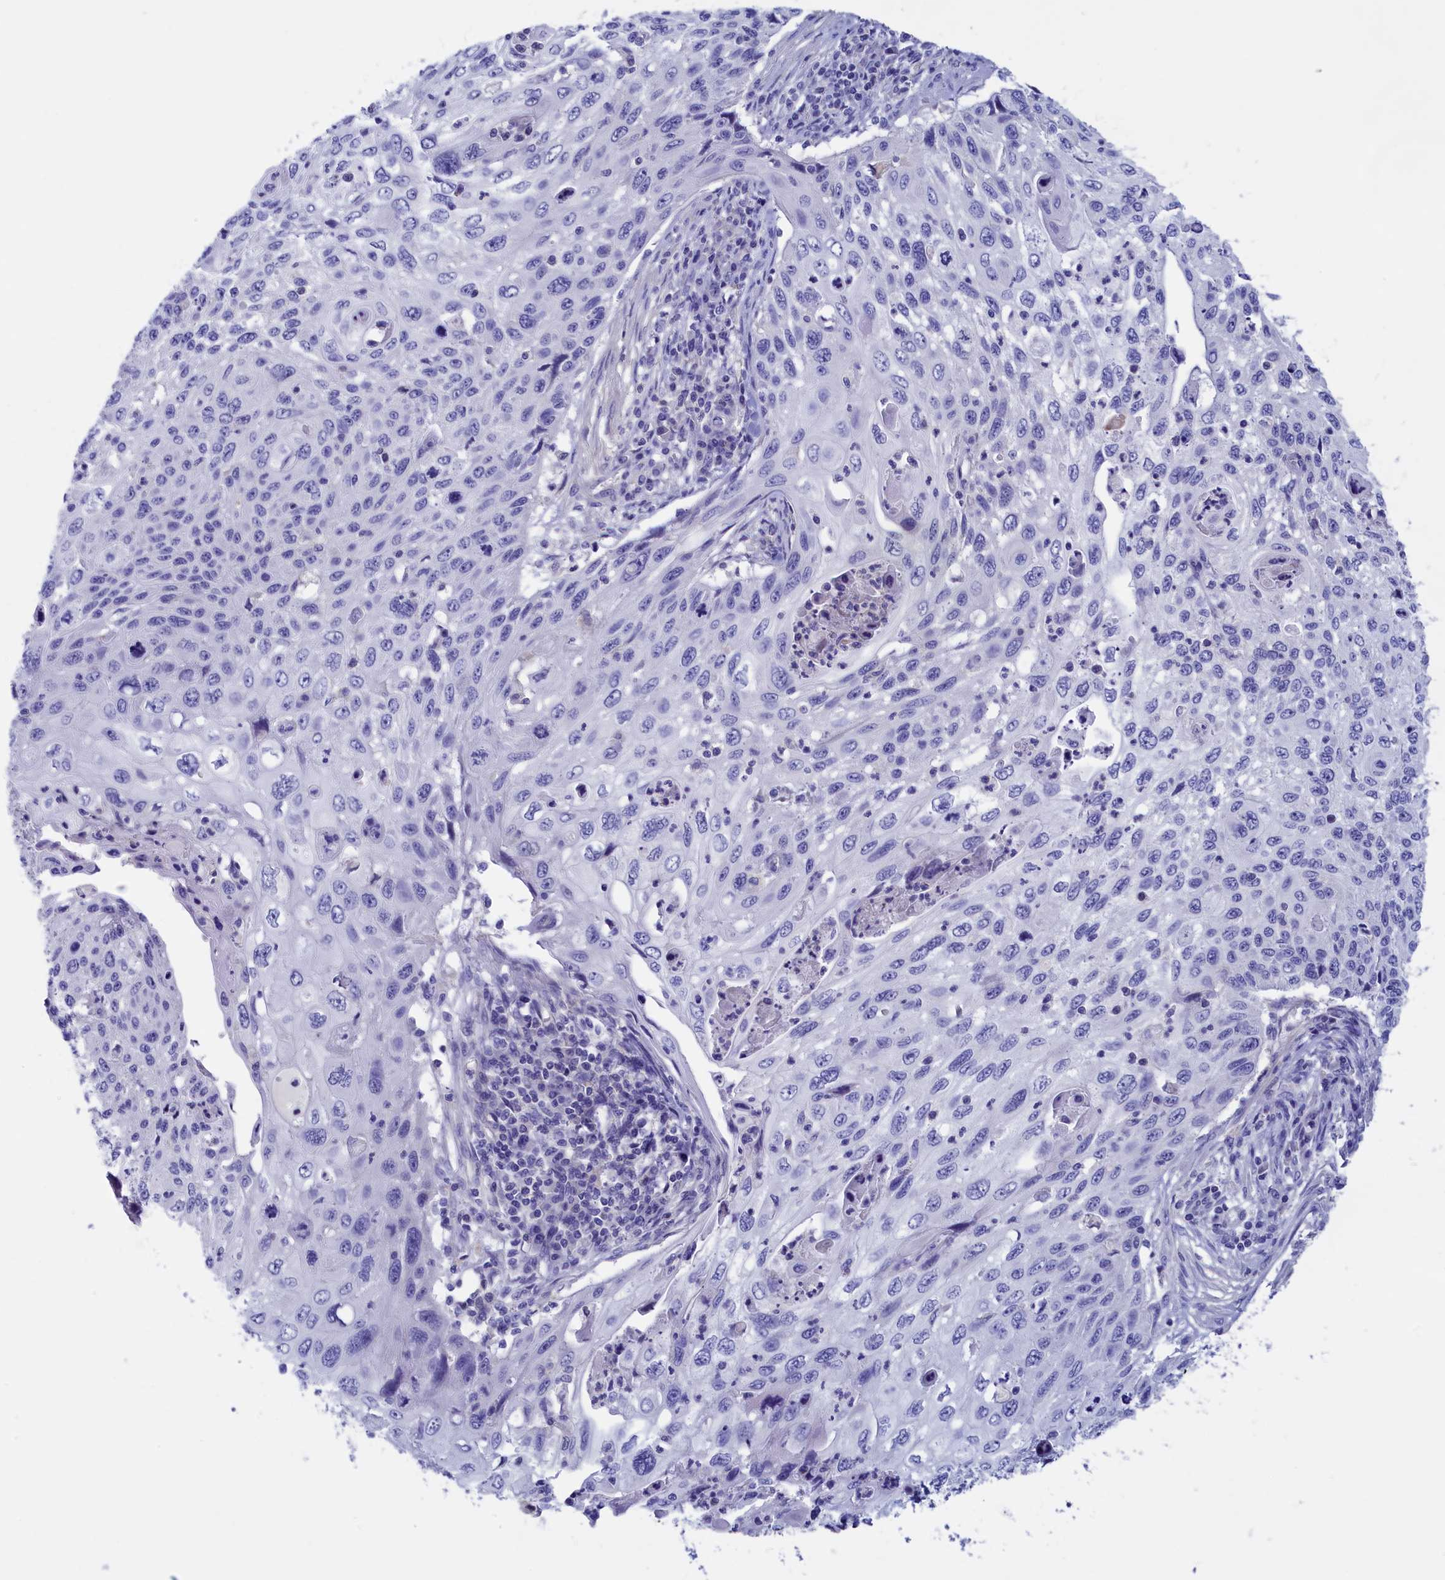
{"staining": {"intensity": "negative", "quantity": "none", "location": "none"}, "tissue": "cervical cancer", "cell_type": "Tumor cells", "image_type": "cancer", "snomed": [{"axis": "morphology", "description": "Squamous cell carcinoma, NOS"}, {"axis": "topography", "description": "Cervix"}], "caption": "Micrograph shows no protein expression in tumor cells of cervical squamous cell carcinoma tissue.", "gene": "VPS35L", "patient": {"sex": "female", "age": 70}}